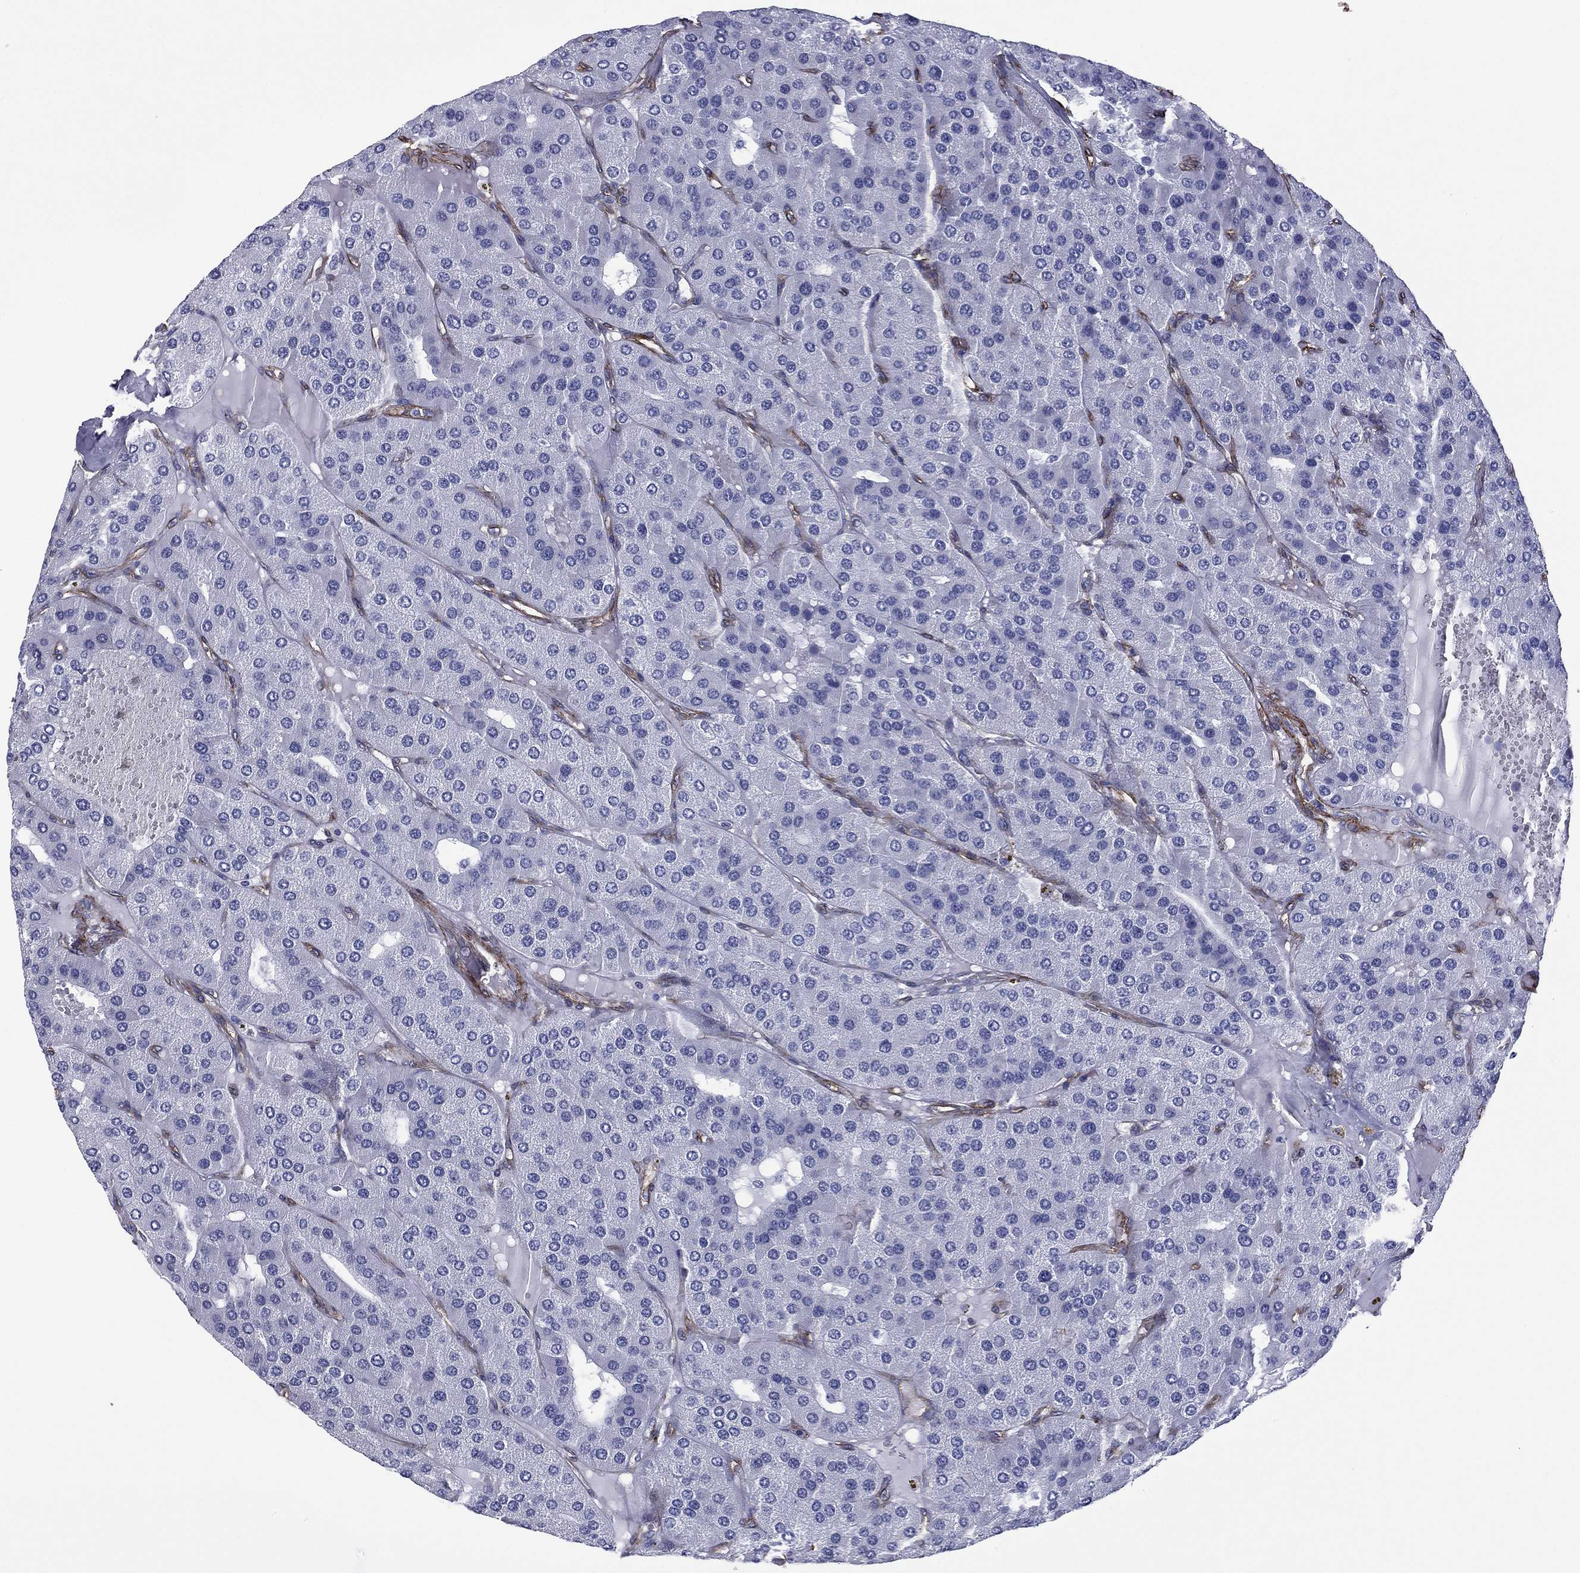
{"staining": {"intensity": "negative", "quantity": "none", "location": "none"}, "tissue": "parathyroid gland", "cell_type": "Glandular cells", "image_type": "normal", "snomed": [{"axis": "morphology", "description": "Normal tissue, NOS"}, {"axis": "morphology", "description": "Adenoma, NOS"}, {"axis": "topography", "description": "Parathyroid gland"}], "caption": "DAB (3,3'-diaminobenzidine) immunohistochemical staining of normal parathyroid gland reveals no significant expression in glandular cells. (Brightfield microscopy of DAB (3,3'-diaminobenzidine) IHC at high magnification).", "gene": "CAVIN3", "patient": {"sex": "female", "age": 86}}